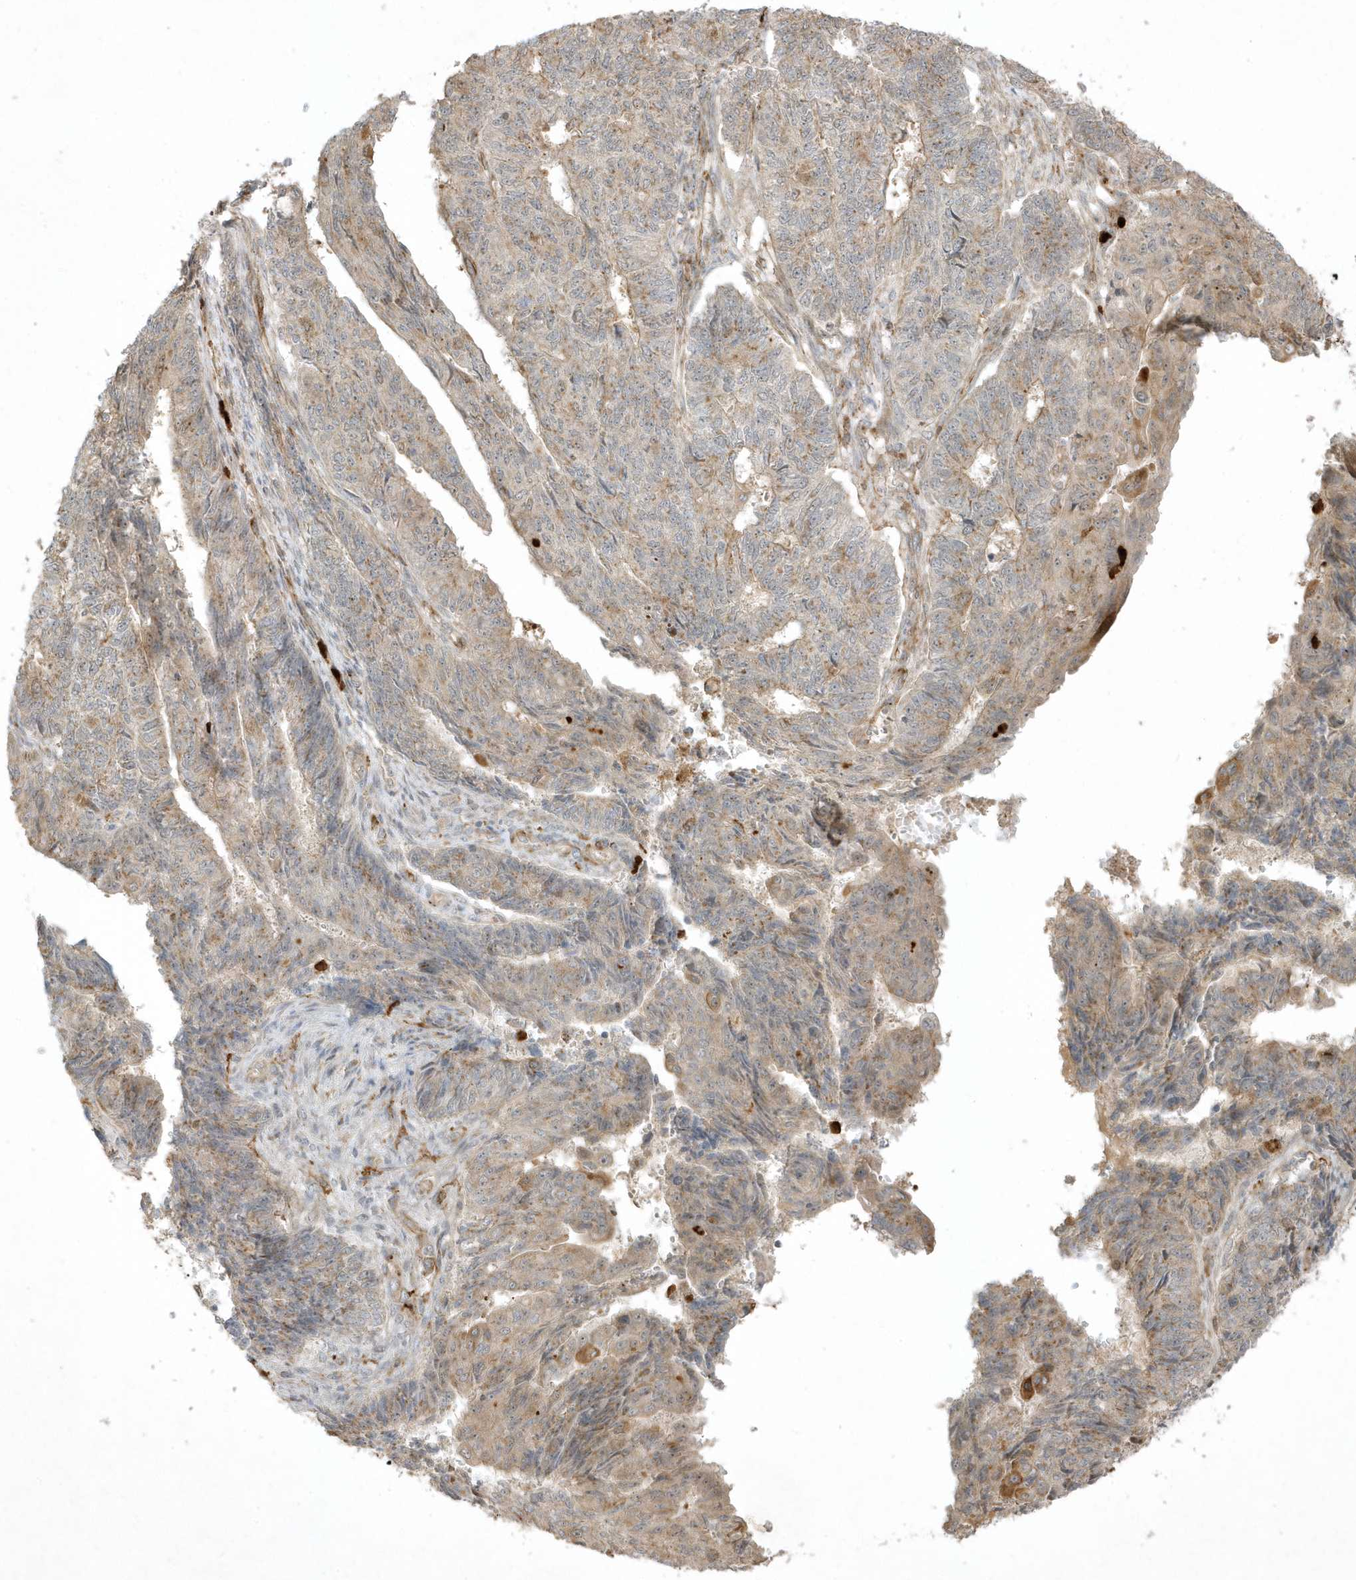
{"staining": {"intensity": "weak", "quantity": "25%-75%", "location": "cytoplasmic/membranous"}, "tissue": "endometrial cancer", "cell_type": "Tumor cells", "image_type": "cancer", "snomed": [{"axis": "morphology", "description": "Adenocarcinoma, NOS"}, {"axis": "topography", "description": "Endometrium"}], "caption": "A brown stain shows weak cytoplasmic/membranous expression of a protein in endometrial cancer tumor cells.", "gene": "IFT57", "patient": {"sex": "female", "age": 32}}